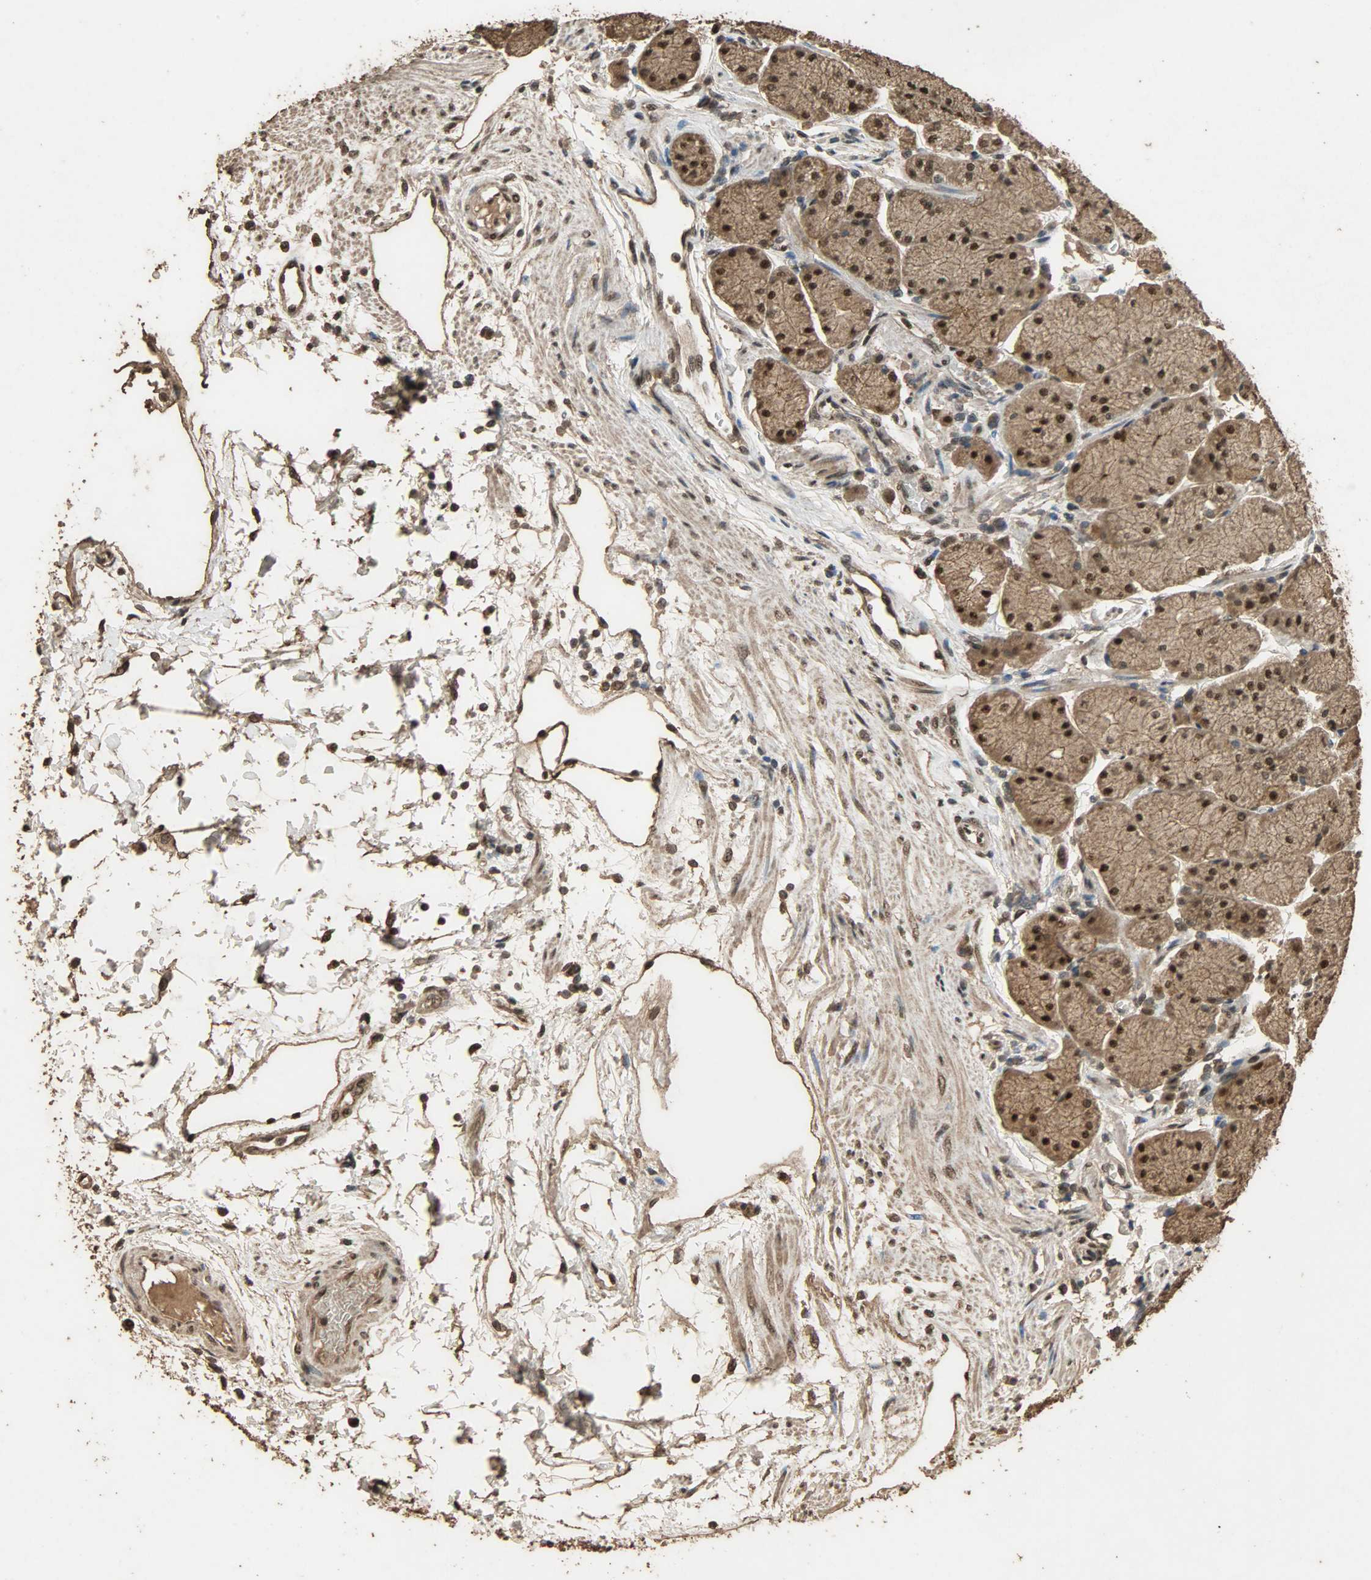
{"staining": {"intensity": "strong", "quantity": ">75%", "location": "cytoplasmic/membranous,nuclear"}, "tissue": "stomach", "cell_type": "Glandular cells", "image_type": "normal", "snomed": [{"axis": "morphology", "description": "Normal tissue, NOS"}, {"axis": "topography", "description": "Stomach, upper"}, {"axis": "topography", "description": "Stomach"}], "caption": "This histopathology image demonstrates benign stomach stained with immunohistochemistry (IHC) to label a protein in brown. The cytoplasmic/membranous,nuclear of glandular cells show strong positivity for the protein. Nuclei are counter-stained blue.", "gene": "CCNT2", "patient": {"sex": "male", "age": 76}}